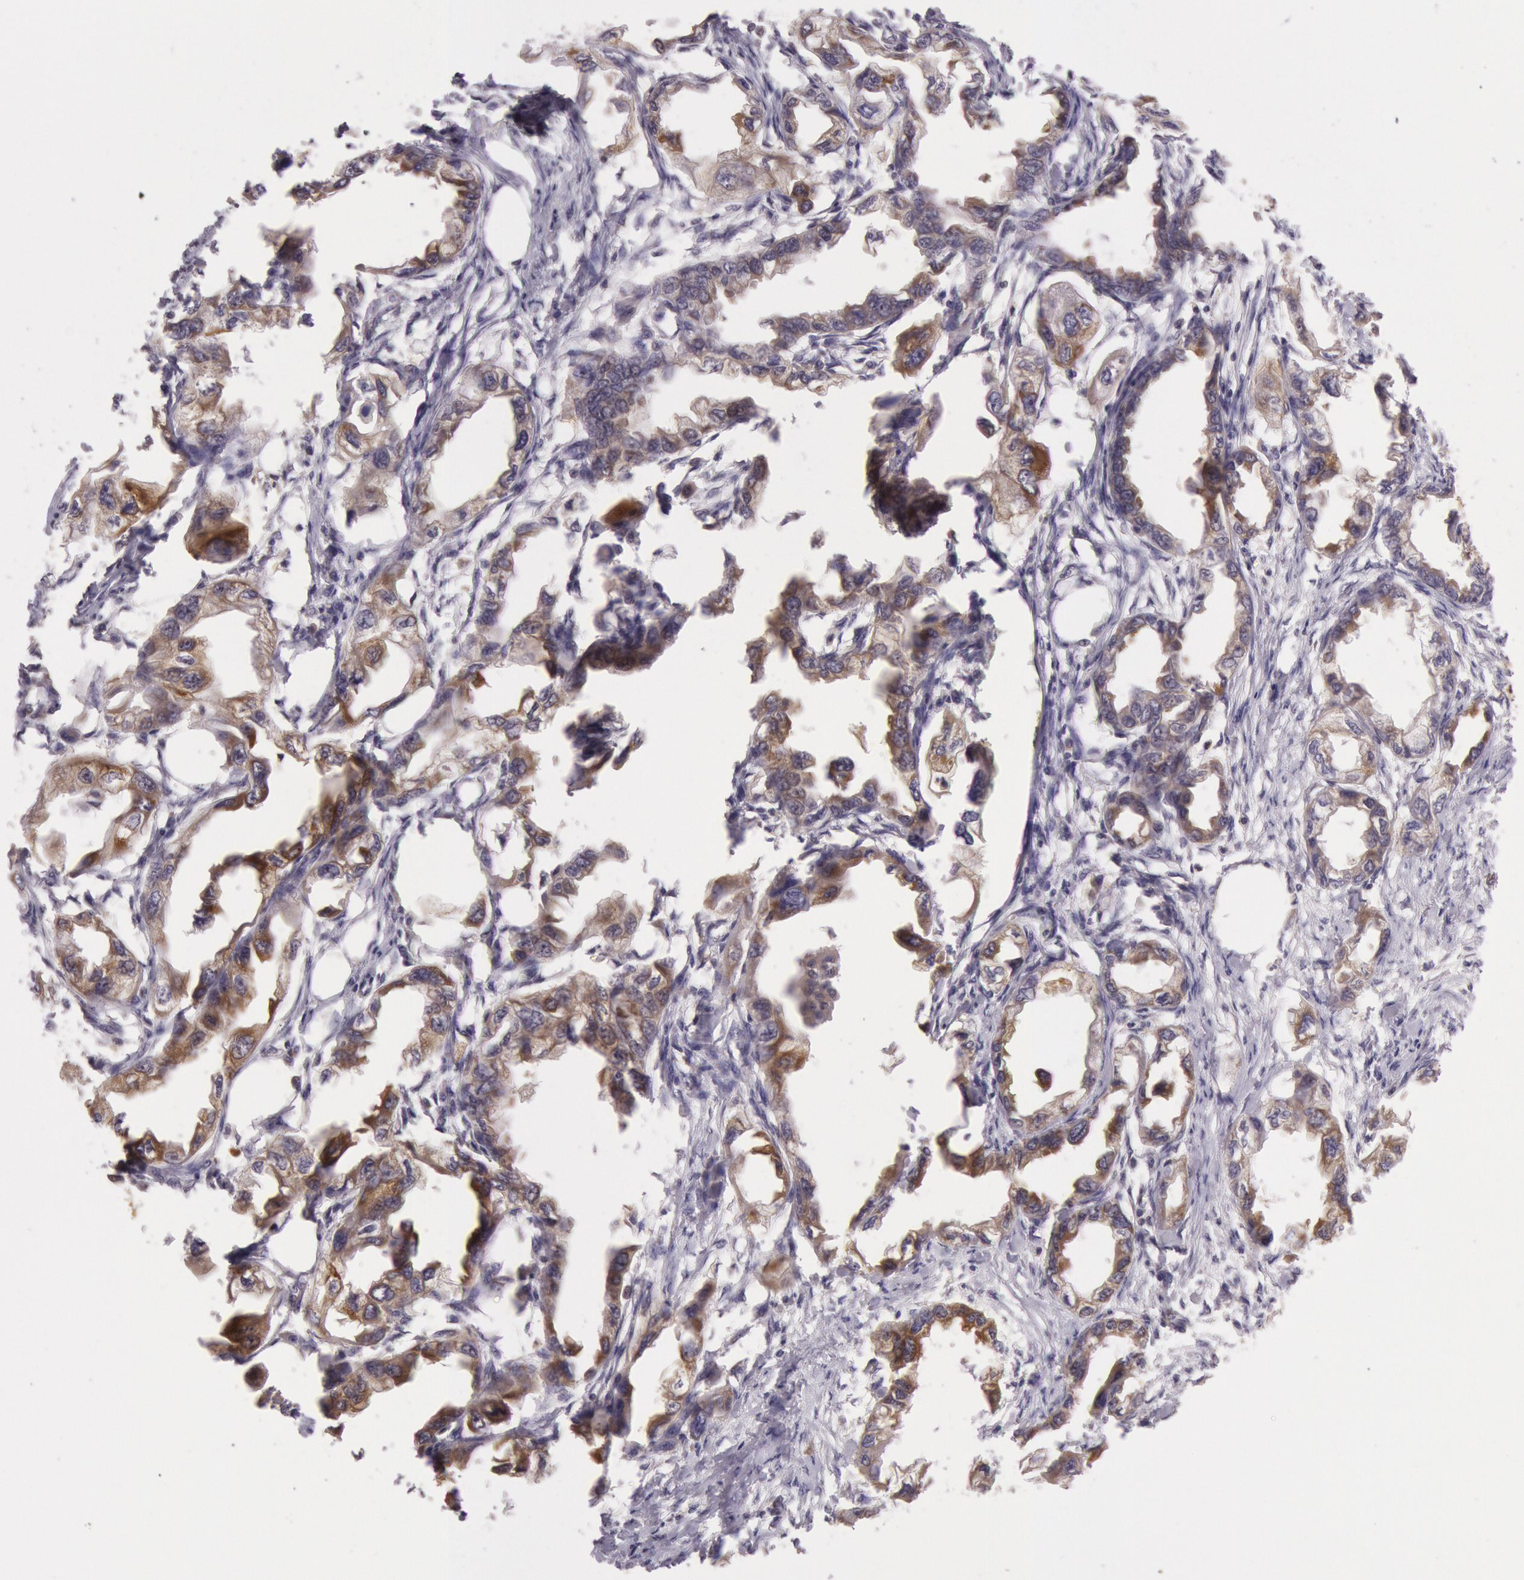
{"staining": {"intensity": "strong", "quantity": ">75%", "location": "cytoplasmic/membranous"}, "tissue": "endometrial cancer", "cell_type": "Tumor cells", "image_type": "cancer", "snomed": [{"axis": "morphology", "description": "Adenocarcinoma, NOS"}, {"axis": "topography", "description": "Endometrium"}], "caption": "IHC (DAB (3,3'-diaminobenzidine)) staining of adenocarcinoma (endometrial) demonstrates strong cytoplasmic/membranous protein staining in about >75% of tumor cells.", "gene": "CDK16", "patient": {"sex": "female", "age": 67}}